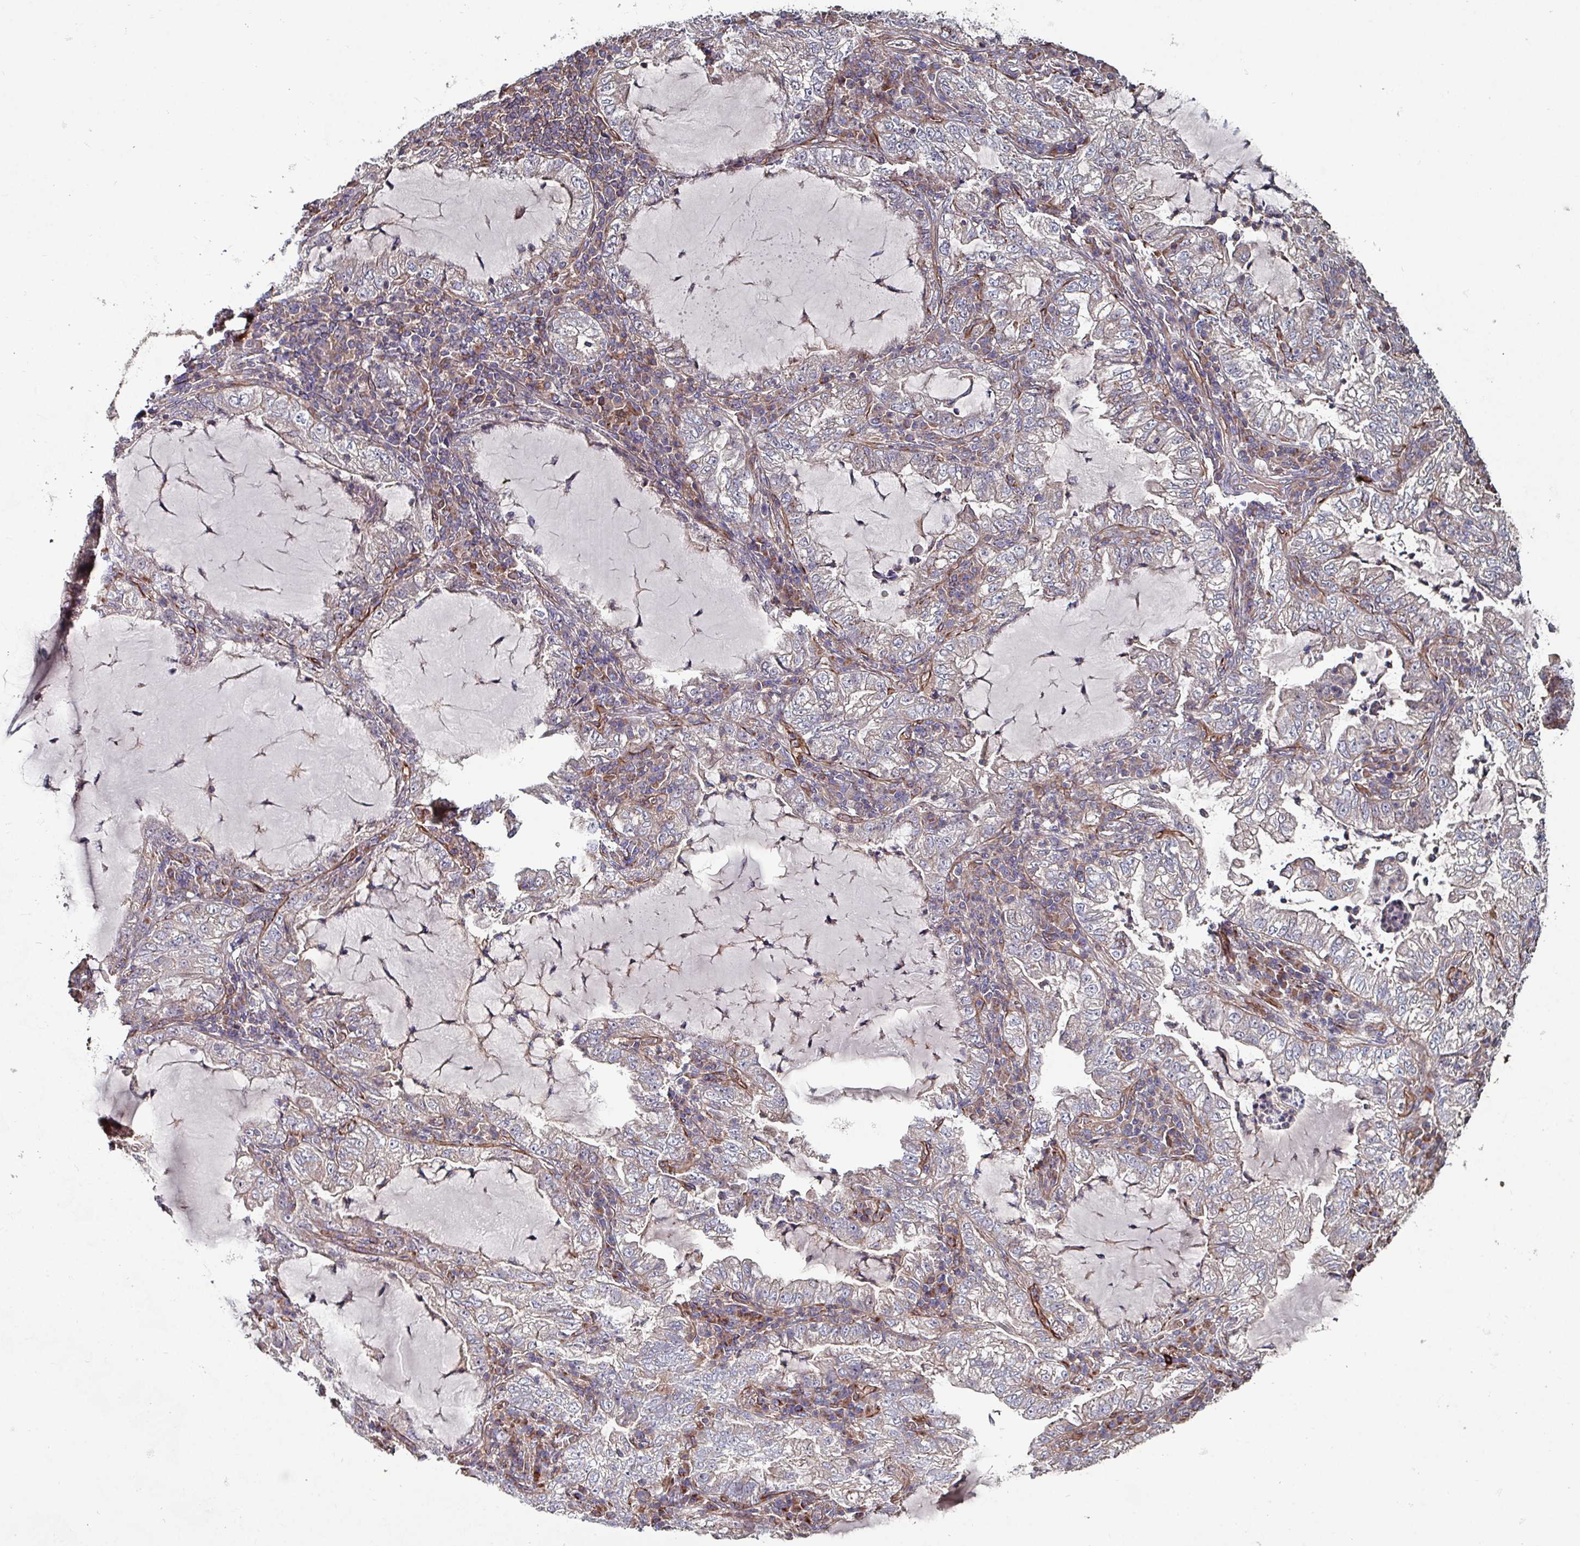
{"staining": {"intensity": "negative", "quantity": "none", "location": "none"}, "tissue": "lung cancer", "cell_type": "Tumor cells", "image_type": "cancer", "snomed": [{"axis": "morphology", "description": "Adenocarcinoma, NOS"}, {"axis": "topography", "description": "Lung"}], "caption": "Image shows no protein expression in tumor cells of lung cancer (adenocarcinoma) tissue.", "gene": "ANO10", "patient": {"sex": "female", "age": 73}}